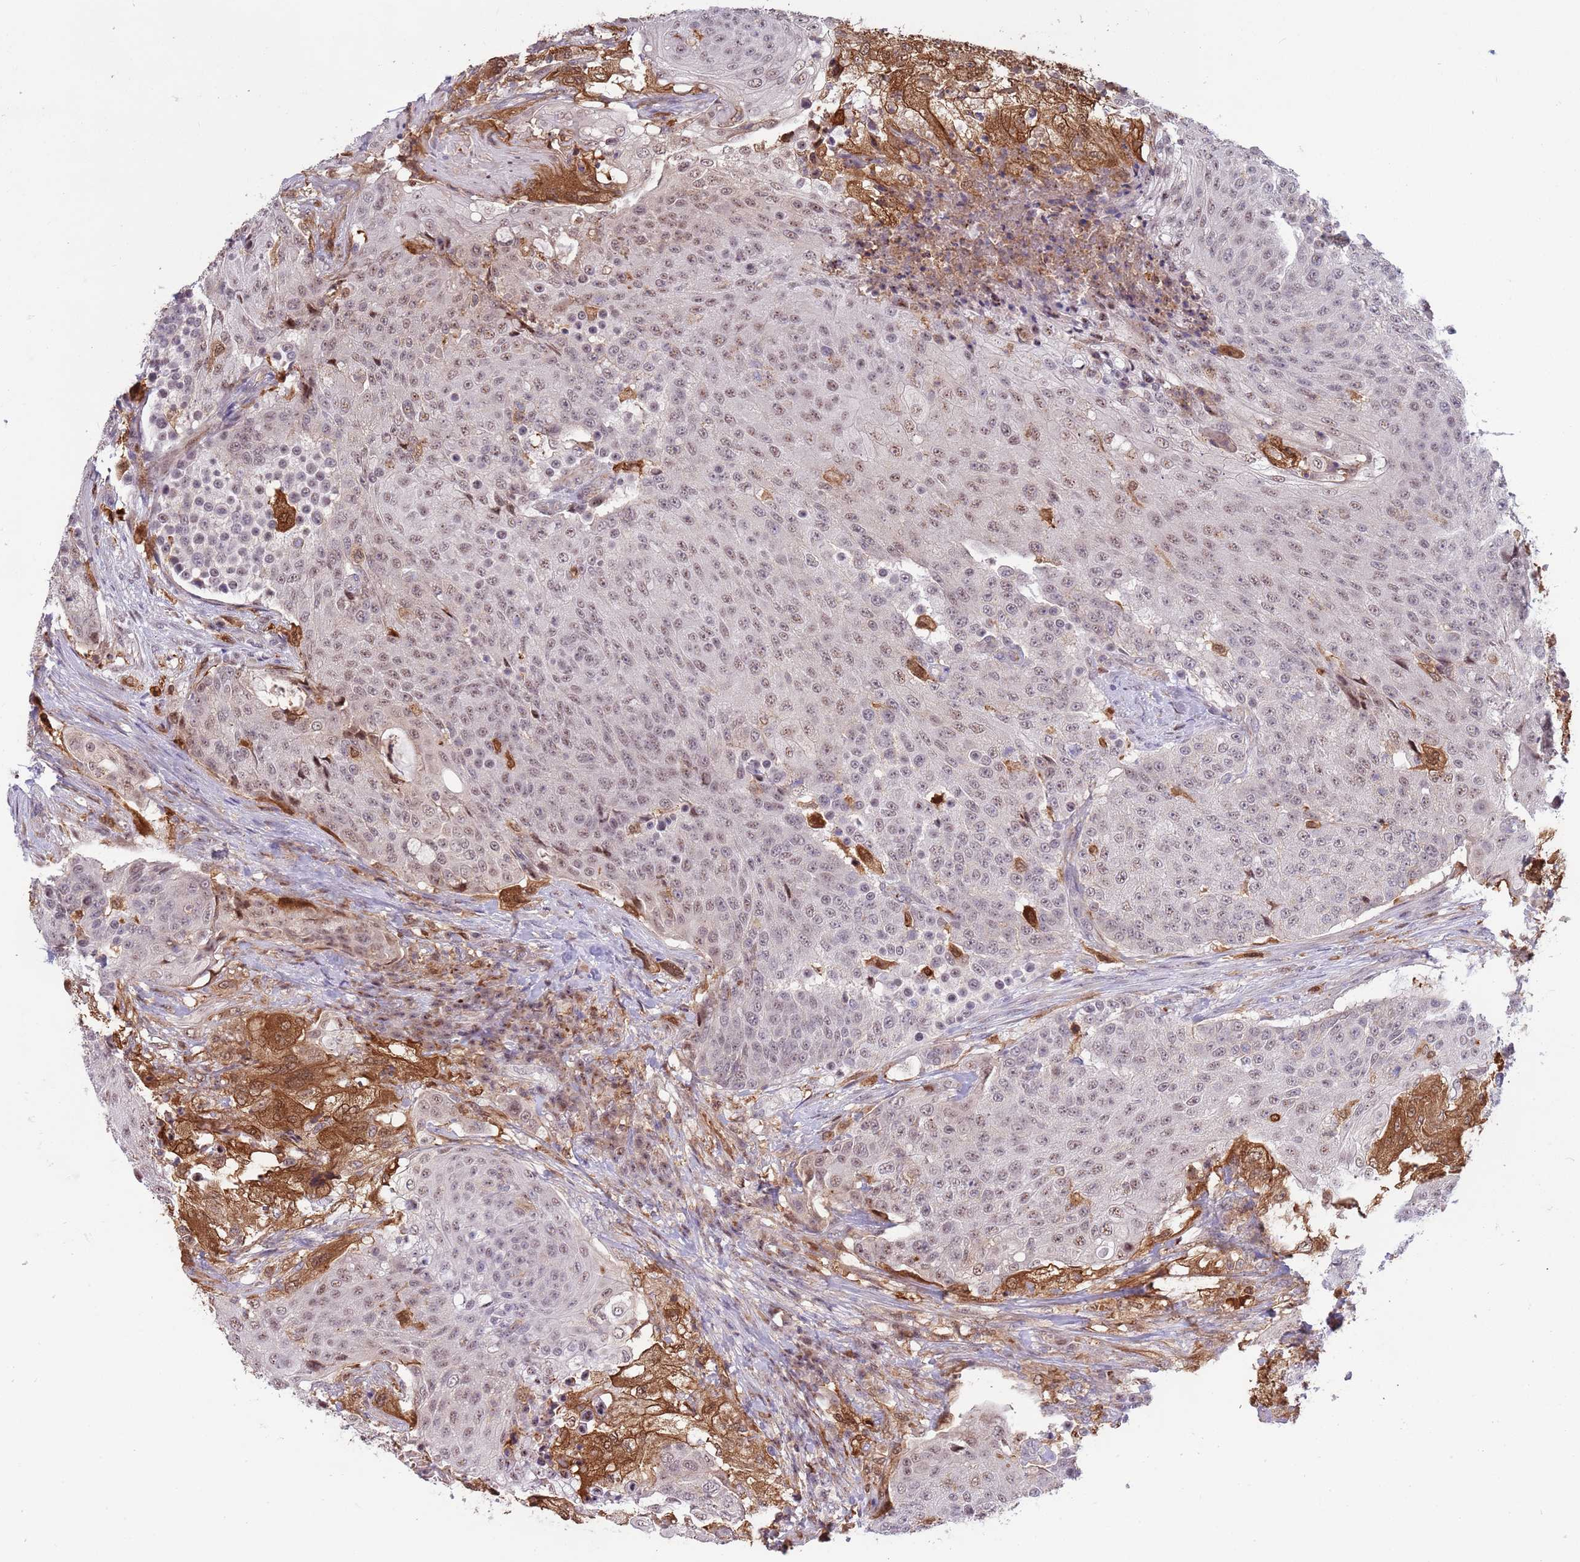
{"staining": {"intensity": "weak", "quantity": "25%-75%", "location": "nuclear"}, "tissue": "urothelial cancer", "cell_type": "Tumor cells", "image_type": "cancer", "snomed": [{"axis": "morphology", "description": "Urothelial carcinoma, High grade"}, {"axis": "topography", "description": "Urinary bladder"}], "caption": "A micrograph of high-grade urothelial carcinoma stained for a protein displays weak nuclear brown staining in tumor cells.", "gene": "CCNJL", "patient": {"sex": "female", "age": 63}}